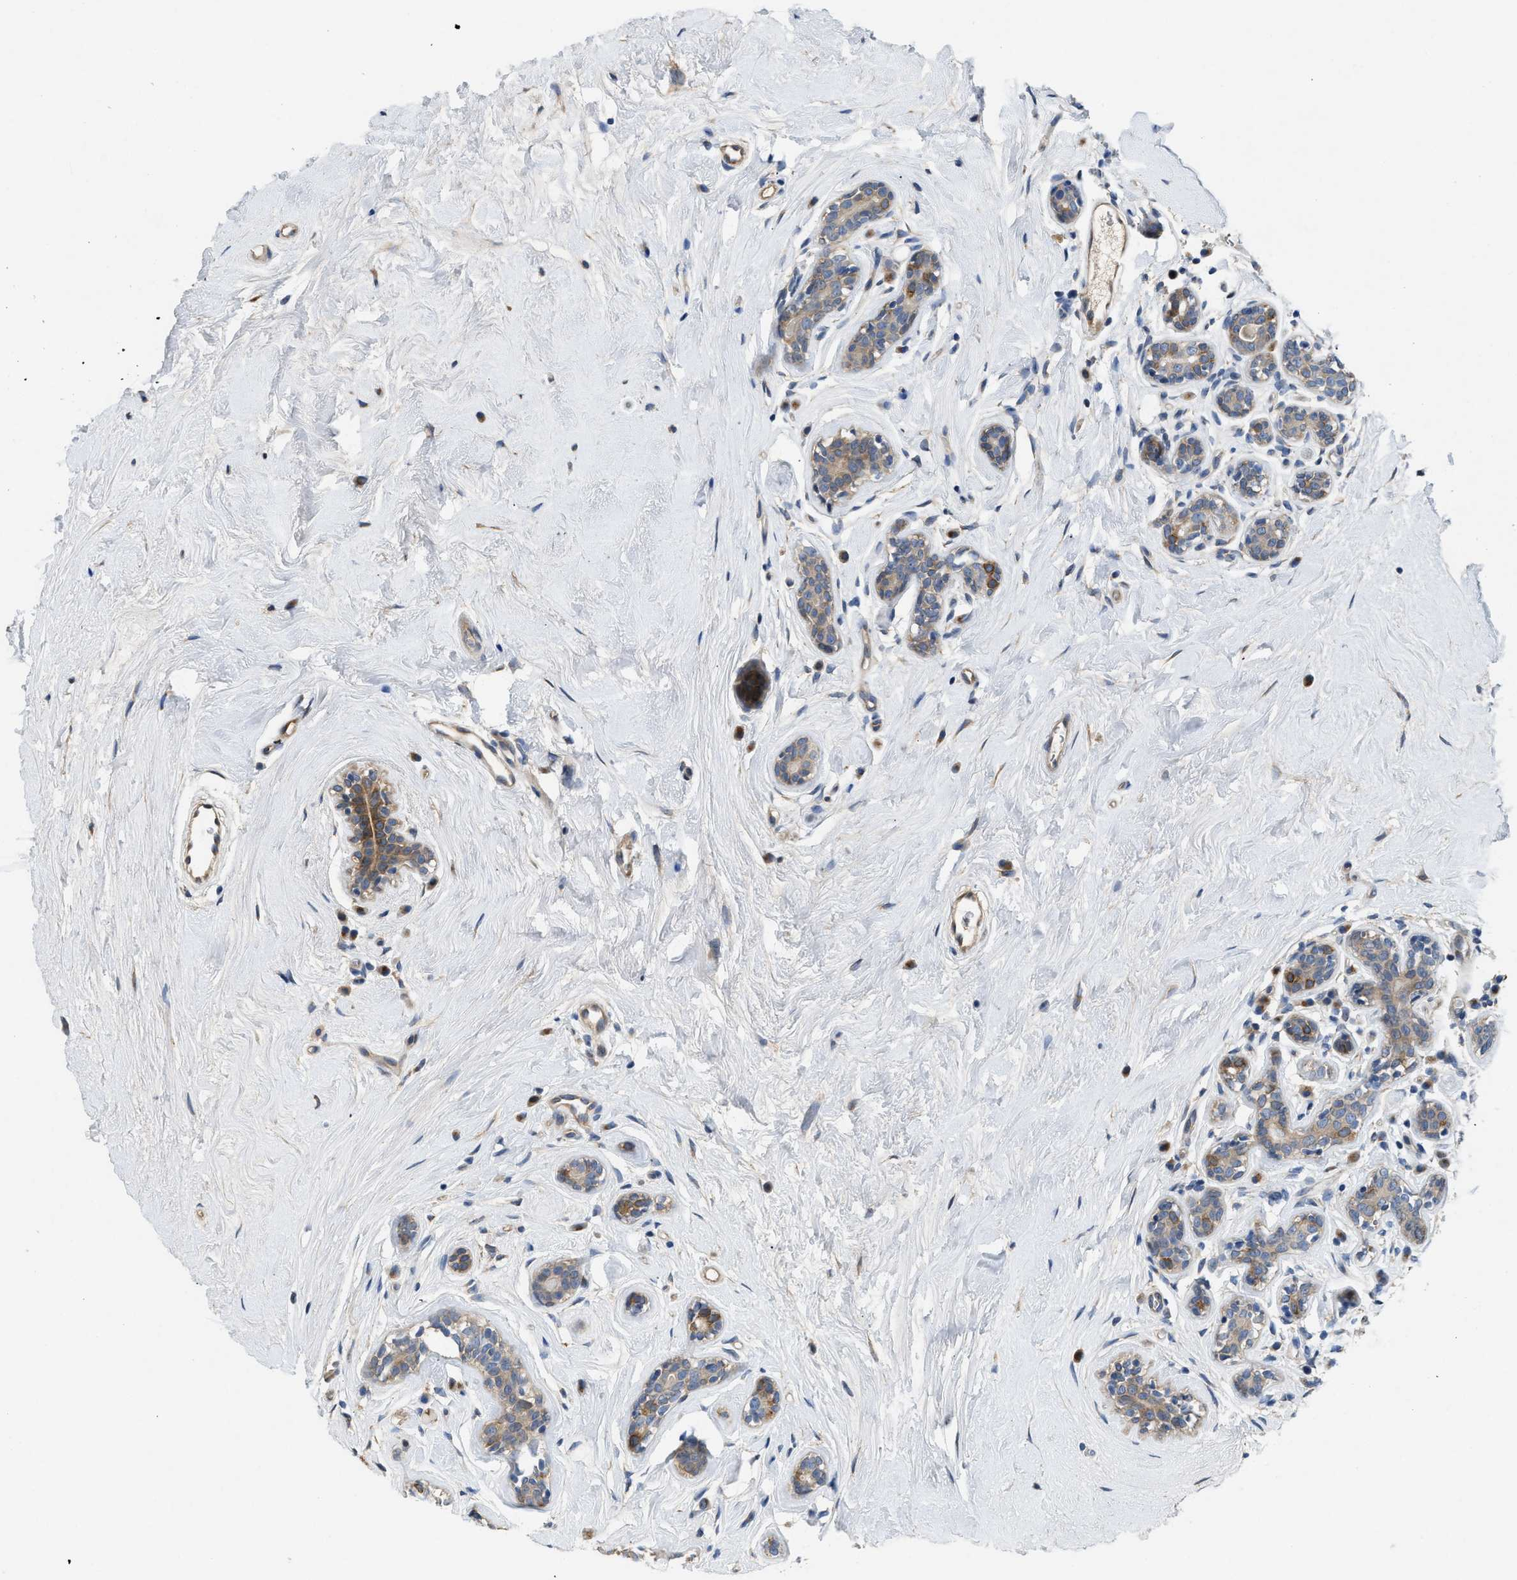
{"staining": {"intensity": "weak", "quantity": ">75%", "location": "cytoplasmic/membranous"}, "tissue": "breast cancer", "cell_type": "Tumor cells", "image_type": "cancer", "snomed": [{"axis": "morphology", "description": "Normal tissue, NOS"}, {"axis": "morphology", "description": "Duct carcinoma"}, {"axis": "topography", "description": "Breast"}], "caption": "This is an image of immunohistochemistry staining of breast cancer (infiltrating ductal carcinoma), which shows weak staining in the cytoplasmic/membranous of tumor cells.", "gene": "GGCX", "patient": {"sex": "female", "age": 39}}